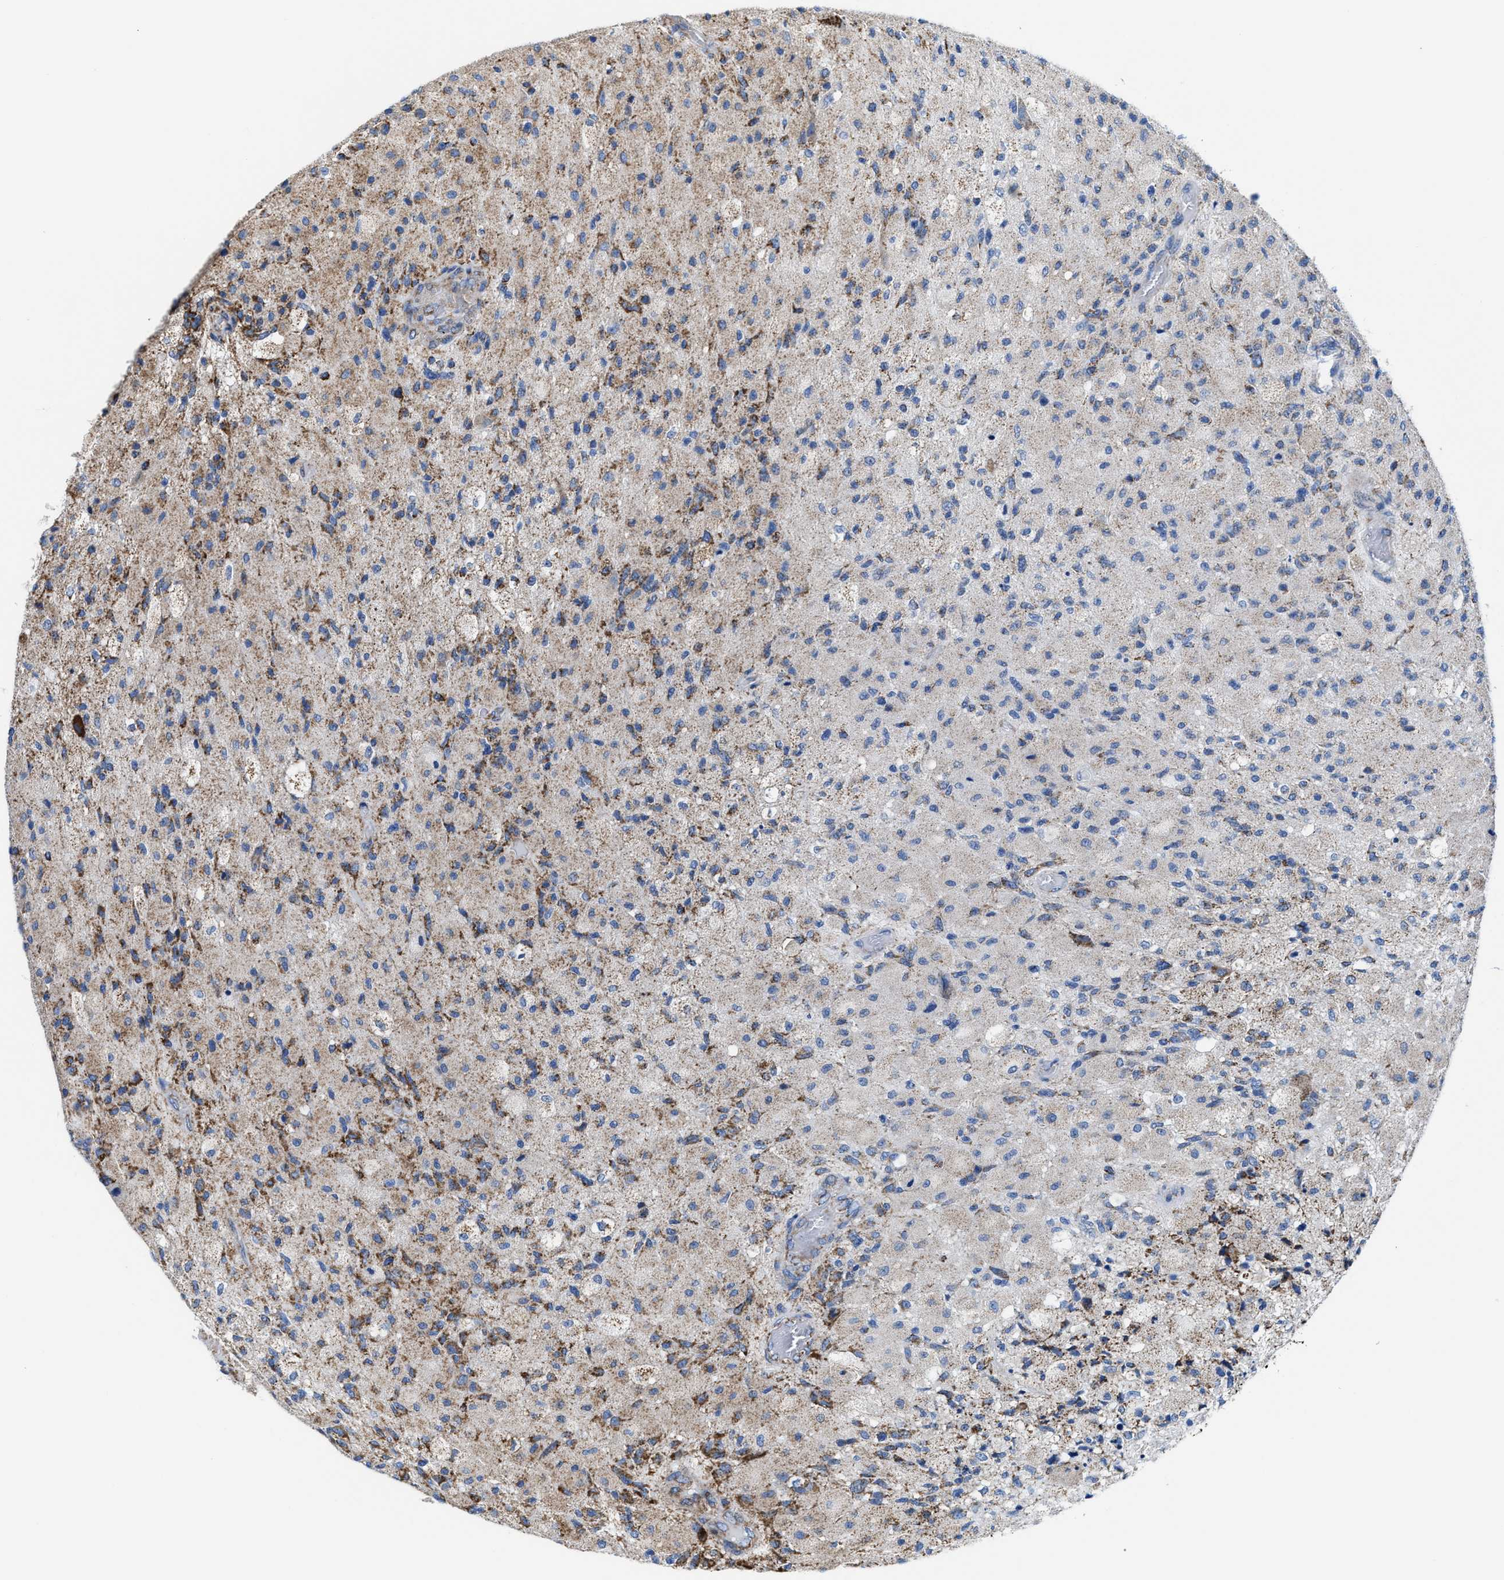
{"staining": {"intensity": "moderate", "quantity": "<25%", "location": "cytoplasmic/membranous"}, "tissue": "glioma", "cell_type": "Tumor cells", "image_type": "cancer", "snomed": [{"axis": "morphology", "description": "Normal tissue, NOS"}, {"axis": "morphology", "description": "Glioma, malignant, High grade"}, {"axis": "topography", "description": "Cerebral cortex"}], "caption": "Malignant glioma (high-grade) stained with a brown dye demonstrates moderate cytoplasmic/membranous positive staining in about <25% of tumor cells.", "gene": "ALDH1B1", "patient": {"sex": "male", "age": 77}}